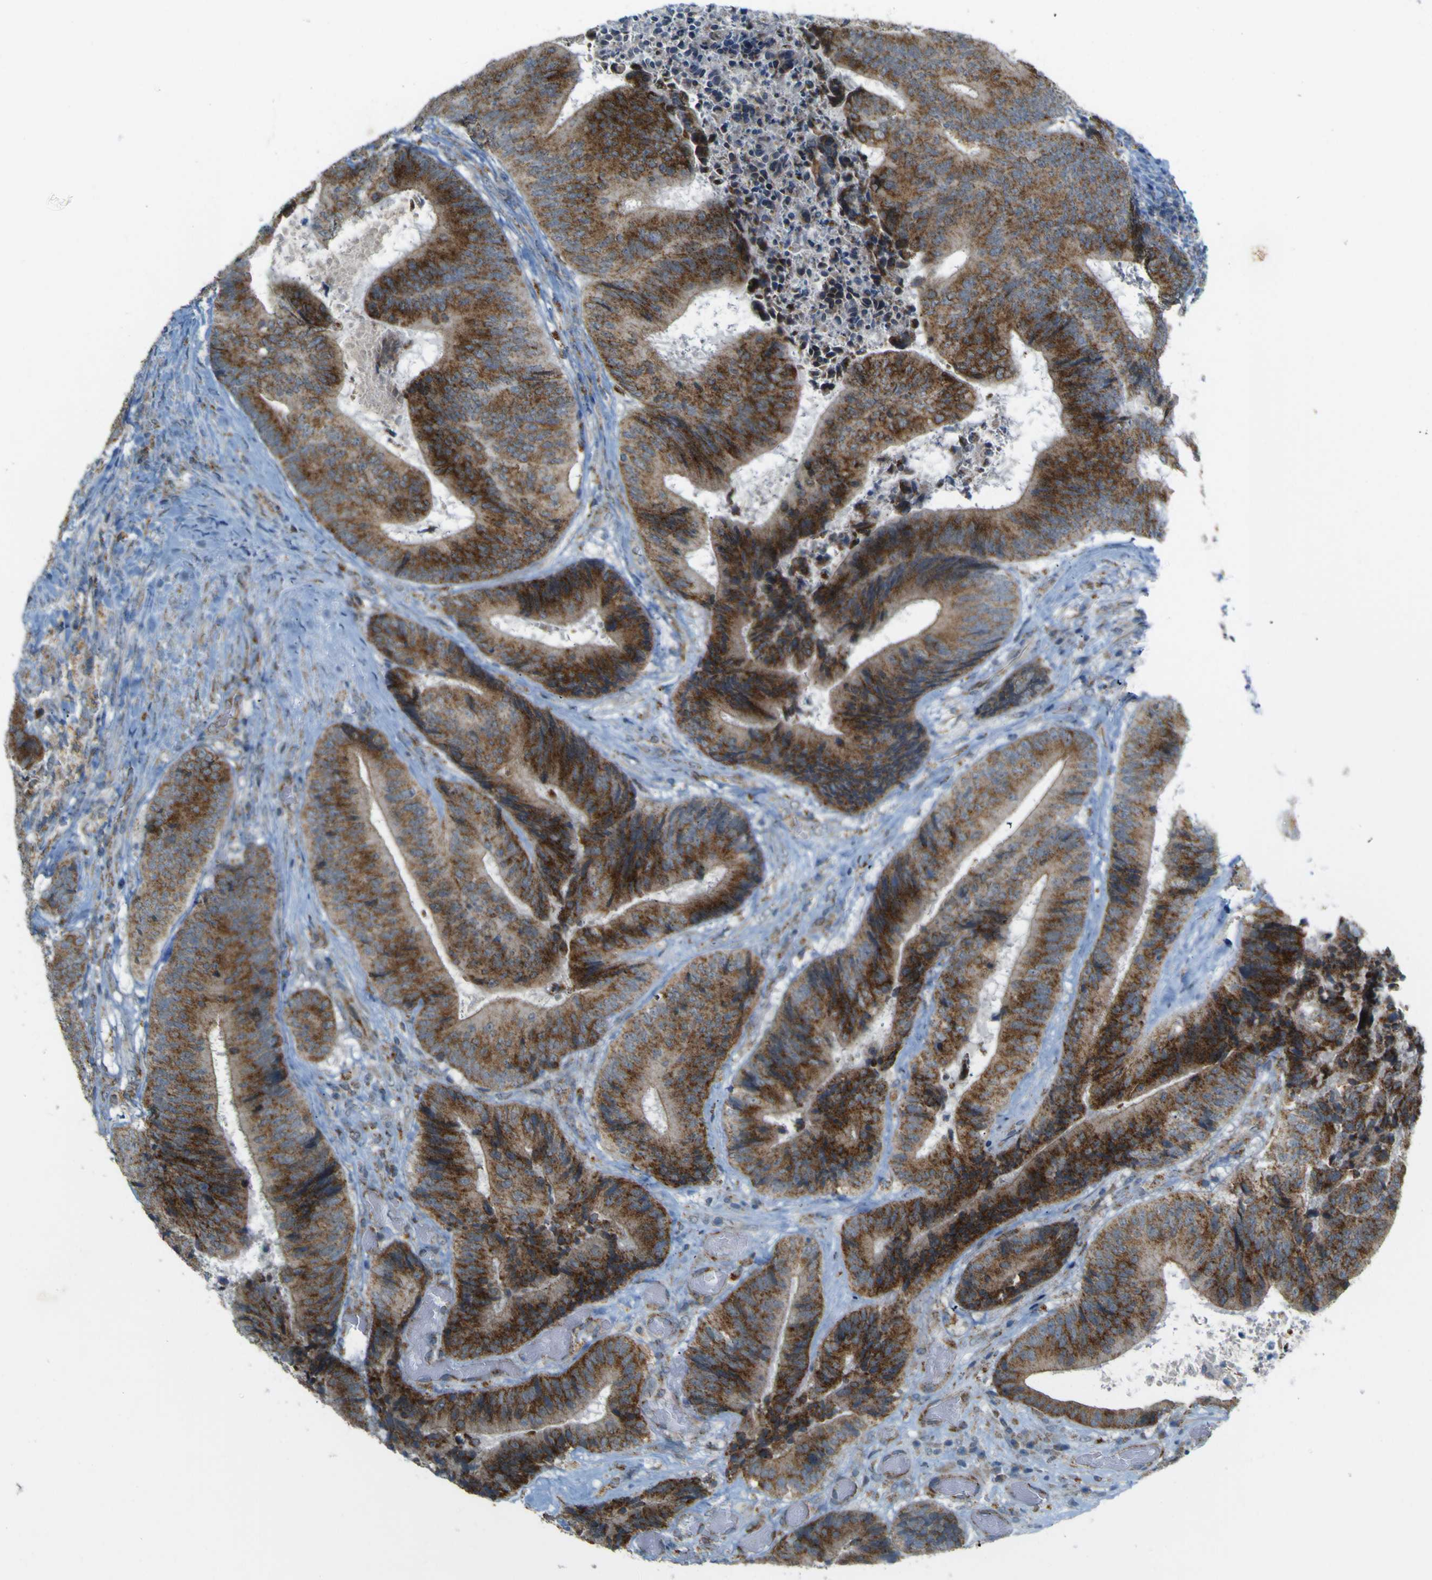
{"staining": {"intensity": "strong", "quantity": ">75%", "location": "cytoplasmic/membranous"}, "tissue": "colorectal cancer", "cell_type": "Tumor cells", "image_type": "cancer", "snomed": [{"axis": "morphology", "description": "Adenocarcinoma, NOS"}, {"axis": "topography", "description": "Rectum"}], "caption": "Protein staining of colorectal adenocarcinoma tissue displays strong cytoplasmic/membranous positivity in approximately >75% of tumor cells.", "gene": "ACBD5", "patient": {"sex": "male", "age": 72}}